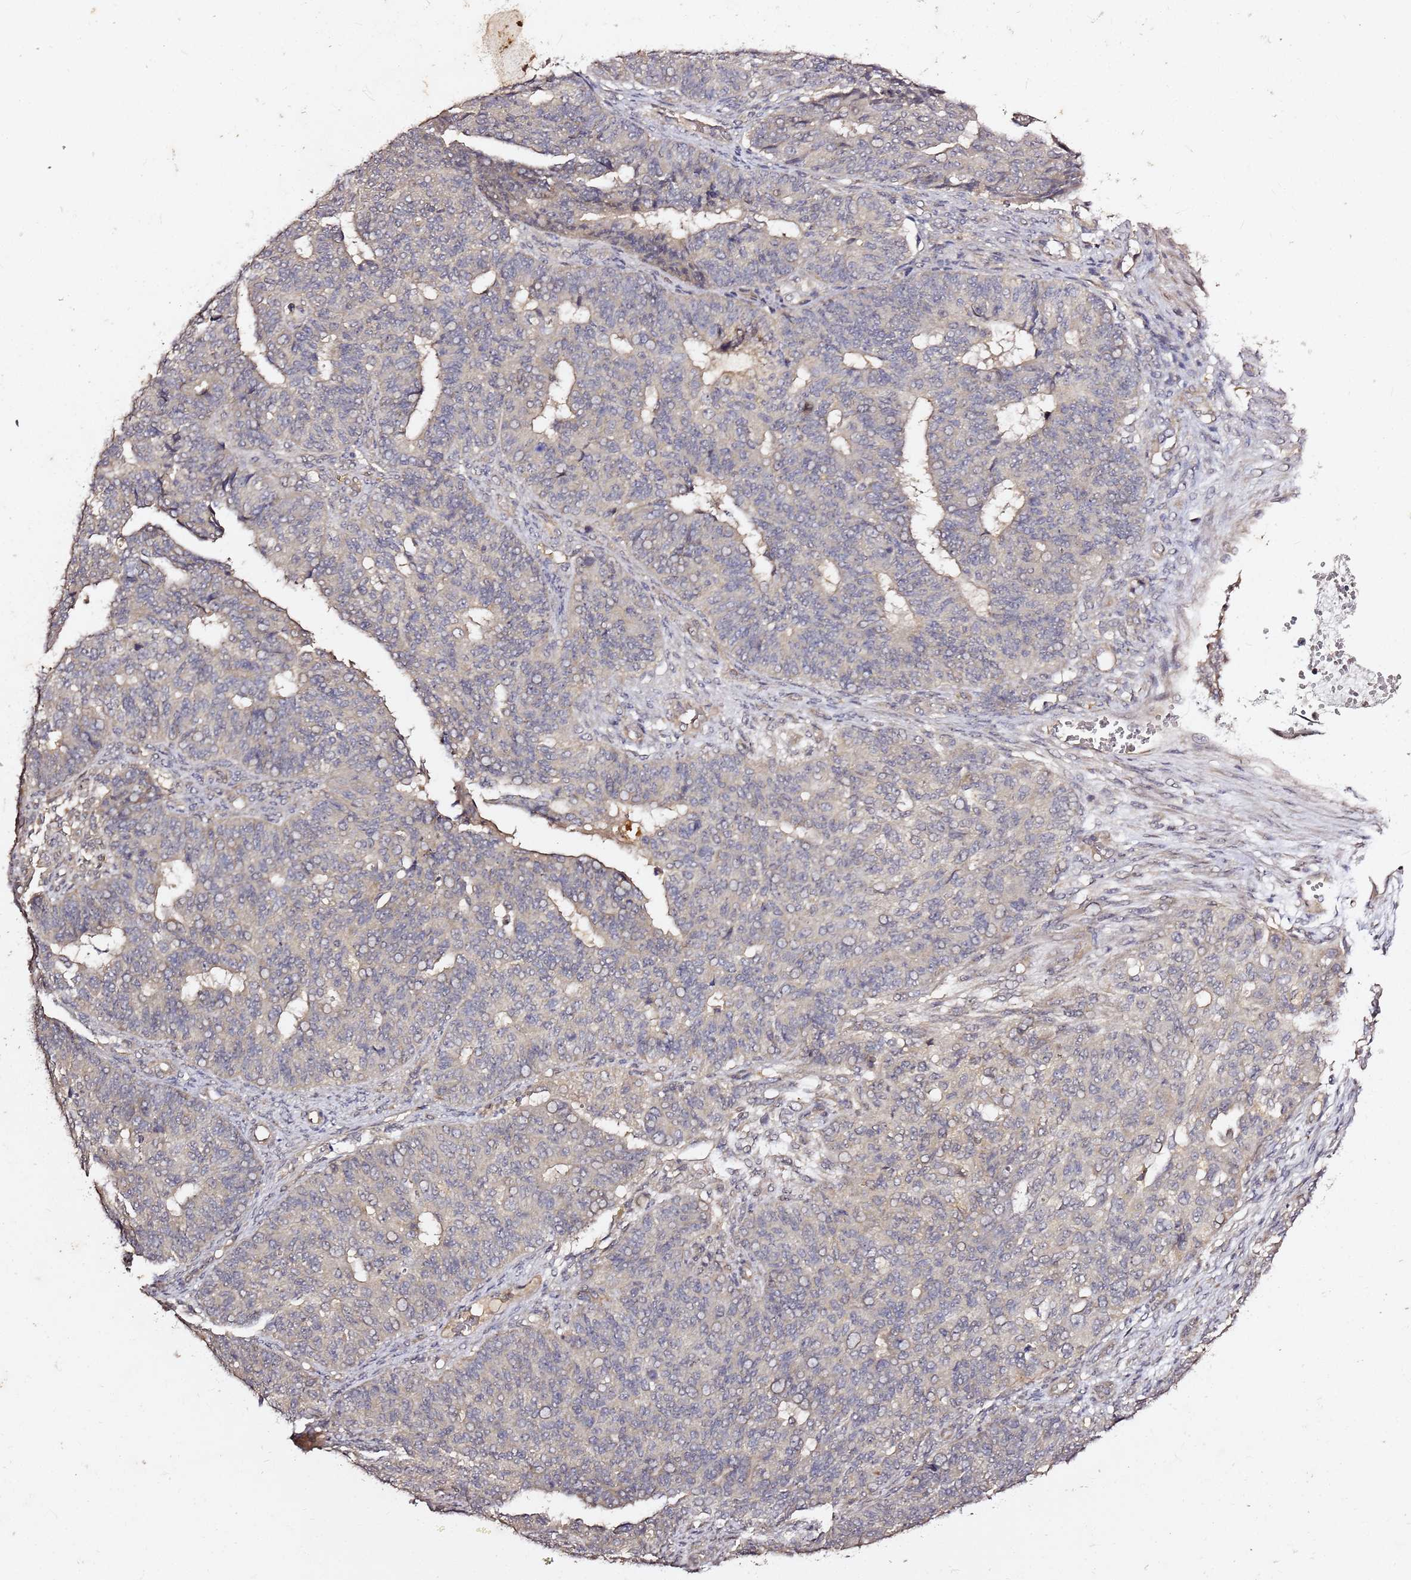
{"staining": {"intensity": "negative", "quantity": "none", "location": "none"}, "tissue": "endometrial cancer", "cell_type": "Tumor cells", "image_type": "cancer", "snomed": [{"axis": "morphology", "description": "Adenocarcinoma, NOS"}, {"axis": "topography", "description": "Endometrium"}], "caption": "Endometrial adenocarcinoma stained for a protein using IHC shows no staining tumor cells.", "gene": "C6orf136", "patient": {"sex": "female", "age": 32}}